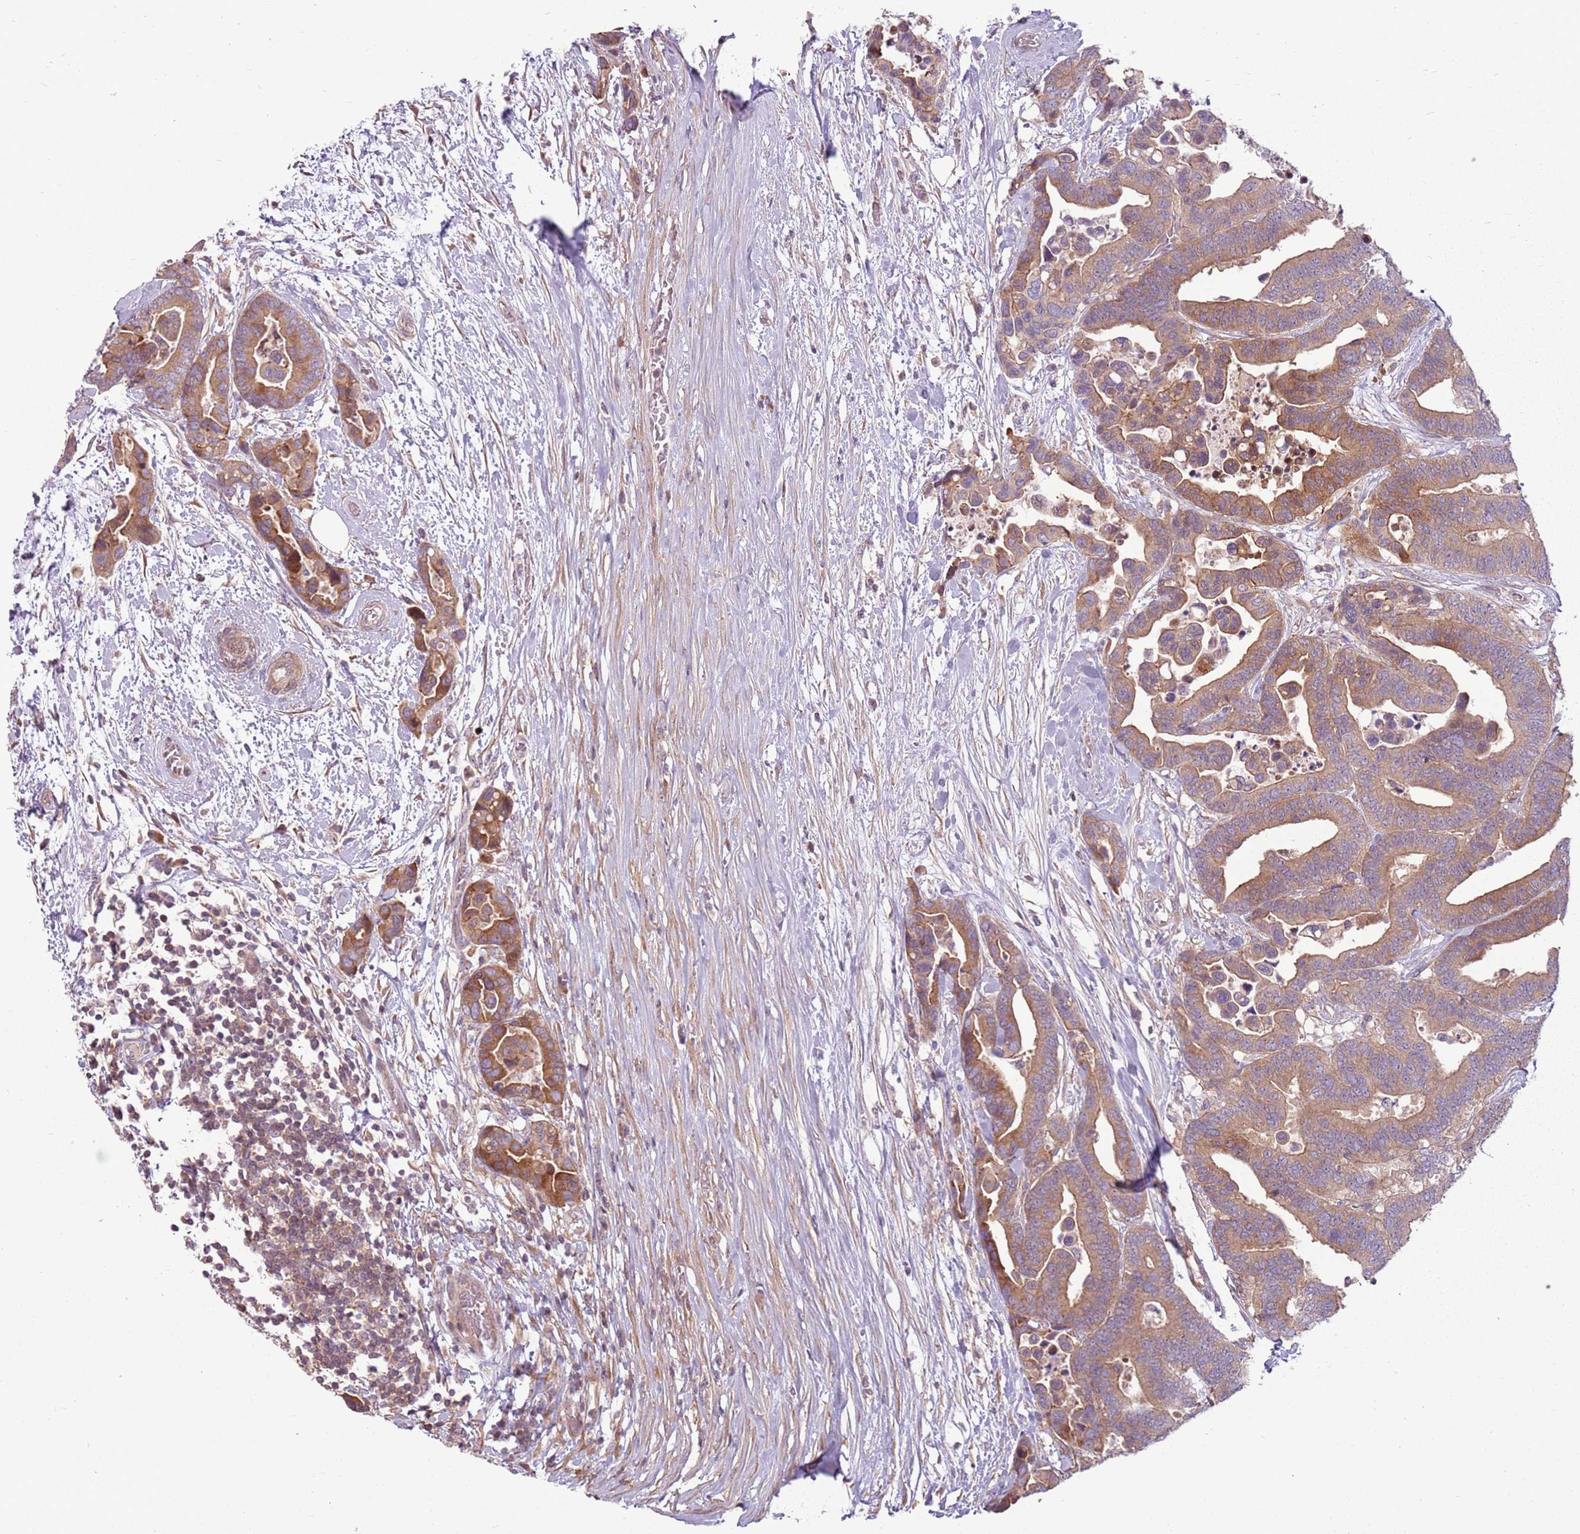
{"staining": {"intensity": "moderate", "quantity": ">75%", "location": "cytoplasmic/membranous"}, "tissue": "colorectal cancer", "cell_type": "Tumor cells", "image_type": "cancer", "snomed": [{"axis": "morphology", "description": "Adenocarcinoma, NOS"}, {"axis": "topography", "description": "Colon"}], "caption": "Protein expression analysis of human colorectal cancer reveals moderate cytoplasmic/membranous staining in about >75% of tumor cells.", "gene": "RPL21", "patient": {"sex": "male", "age": 82}}